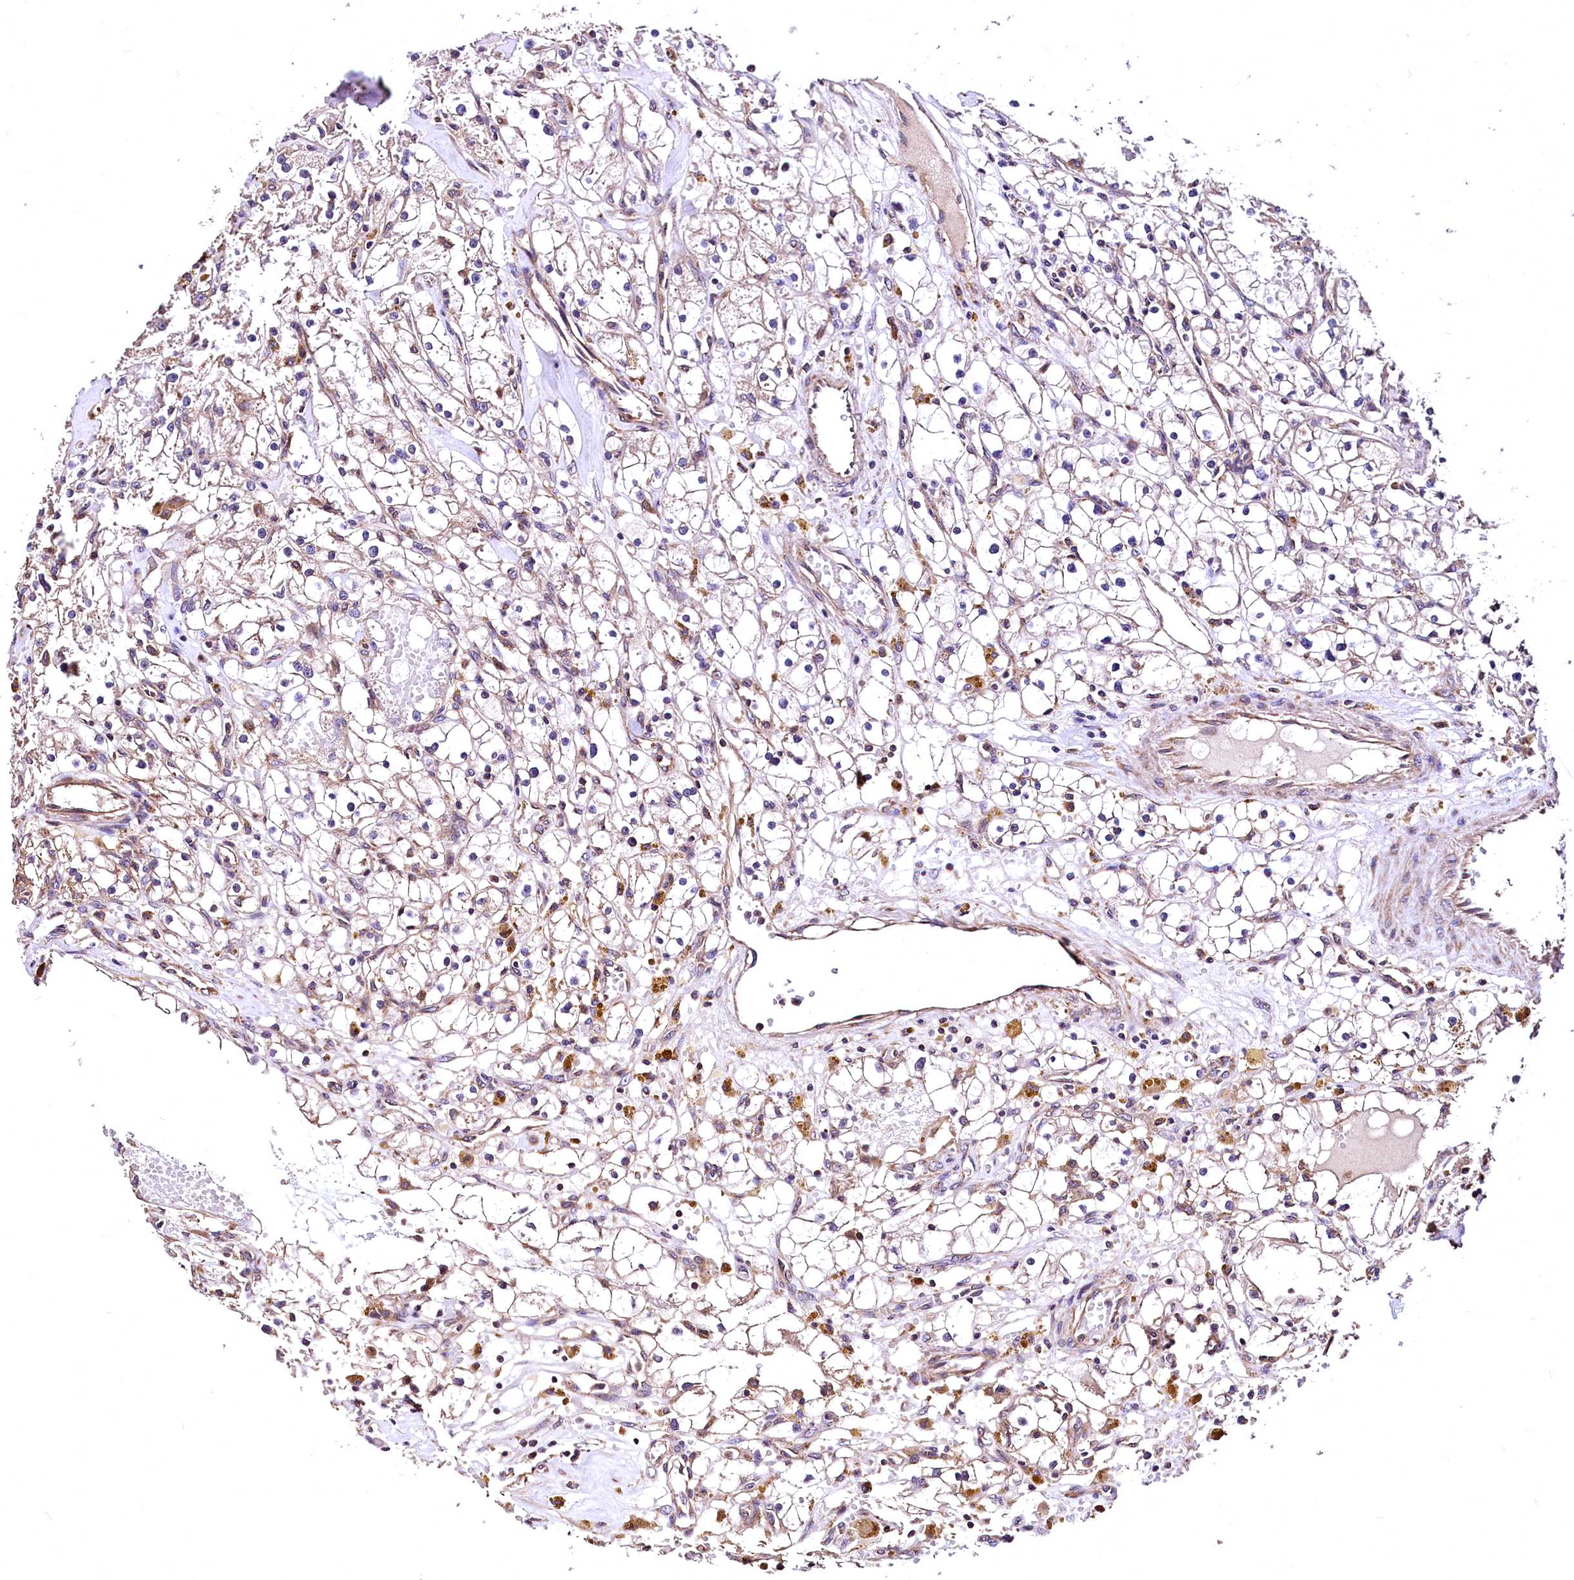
{"staining": {"intensity": "weak", "quantity": "25%-75%", "location": "cytoplasmic/membranous"}, "tissue": "renal cancer", "cell_type": "Tumor cells", "image_type": "cancer", "snomed": [{"axis": "morphology", "description": "Adenocarcinoma, NOS"}, {"axis": "topography", "description": "Kidney"}], "caption": "IHC (DAB (3,3'-diaminobenzidine)) staining of human renal cancer exhibits weak cytoplasmic/membranous protein staining in about 25%-75% of tumor cells. (DAB (3,3'-diaminobenzidine) = brown stain, brightfield microscopy at high magnification).", "gene": "LRSAM1", "patient": {"sex": "male", "age": 56}}